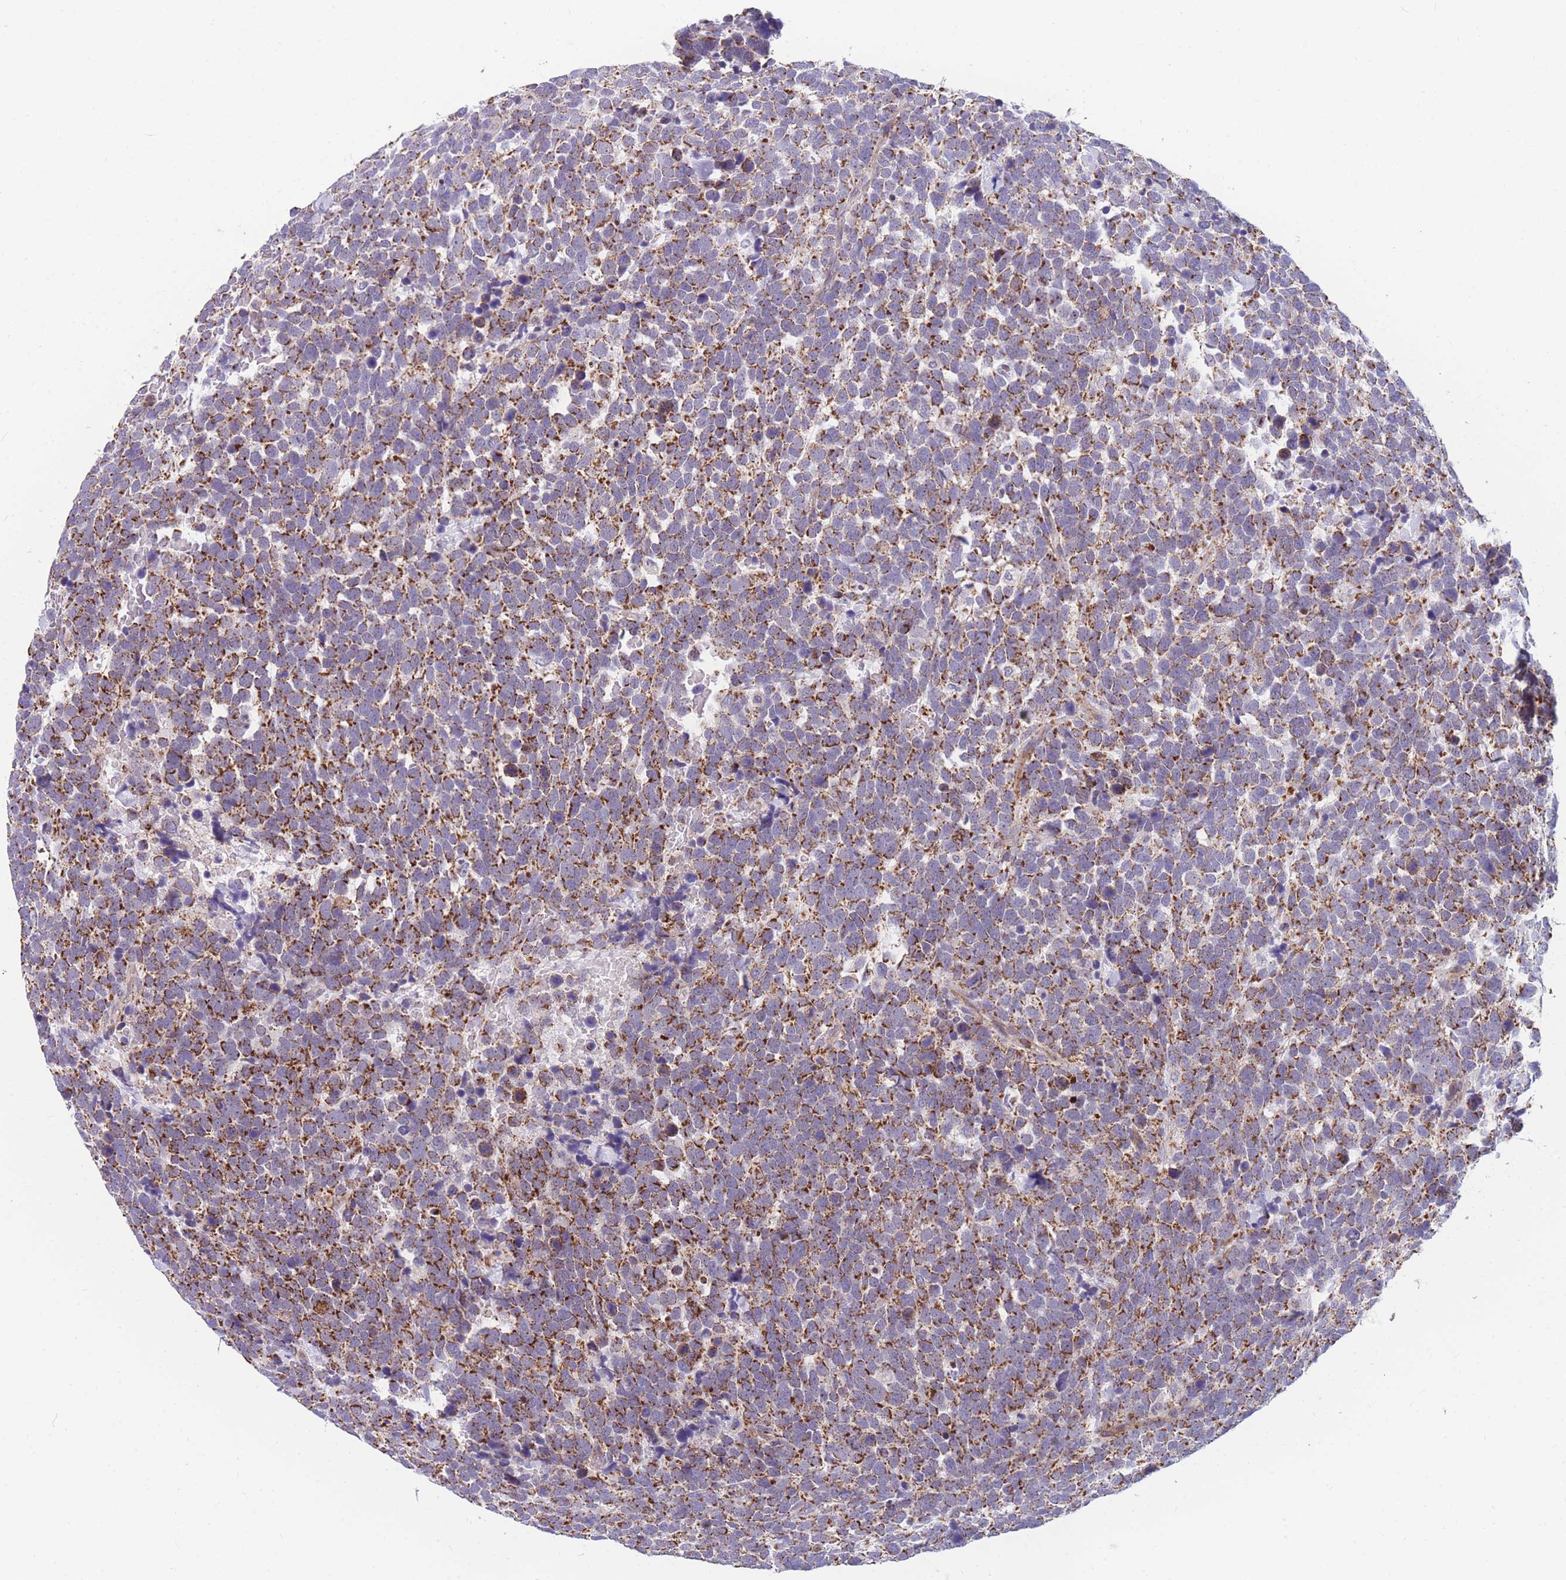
{"staining": {"intensity": "strong", "quantity": ">75%", "location": "cytoplasmic/membranous"}, "tissue": "urothelial cancer", "cell_type": "Tumor cells", "image_type": "cancer", "snomed": [{"axis": "morphology", "description": "Urothelial carcinoma, High grade"}, {"axis": "topography", "description": "Urinary bladder"}], "caption": "Strong cytoplasmic/membranous protein expression is appreciated in about >75% of tumor cells in urothelial cancer.", "gene": "DDX49", "patient": {"sex": "female", "age": 82}}